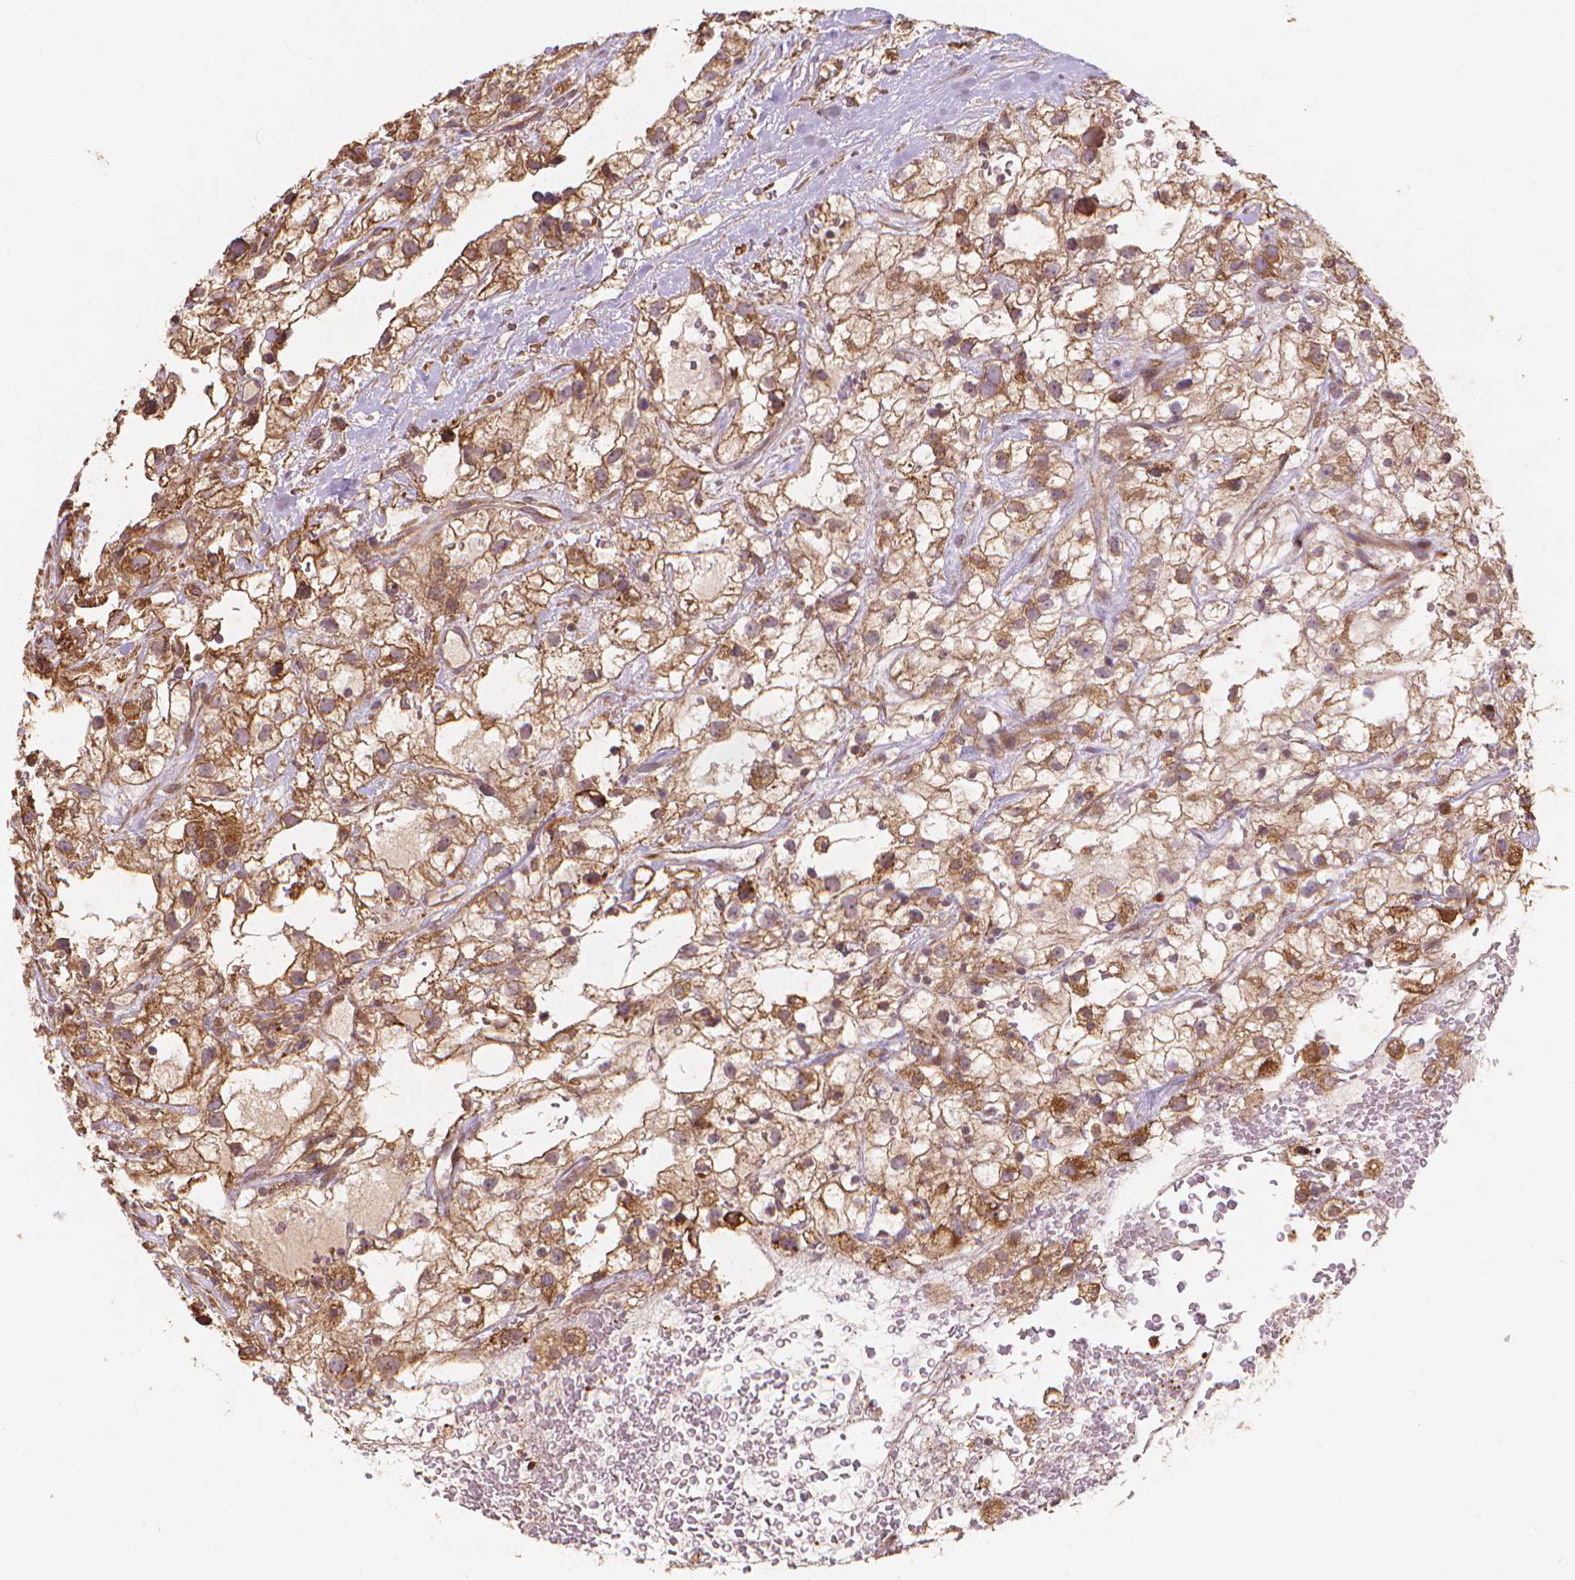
{"staining": {"intensity": "moderate", "quantity": ">75%", "location": "cytoplasmic/membranous"}, "tissue": "renal cancer", "cell_type": "Tumor cells", "image_type": "cancer", "snomed": [{"axis": "morphology", "description": "Adenocarcinoma, NOS"}, {"axis": "topography", "description": "Kidney"}], "caption": "IHC of human renal cancer (adenocarcinoma) reveals medium levels of moderate cytoplasmic/membranous expression in about >75% of tumor cells.", "gene": "TAB2", "patient": {"sex": "male", "age": 59}}